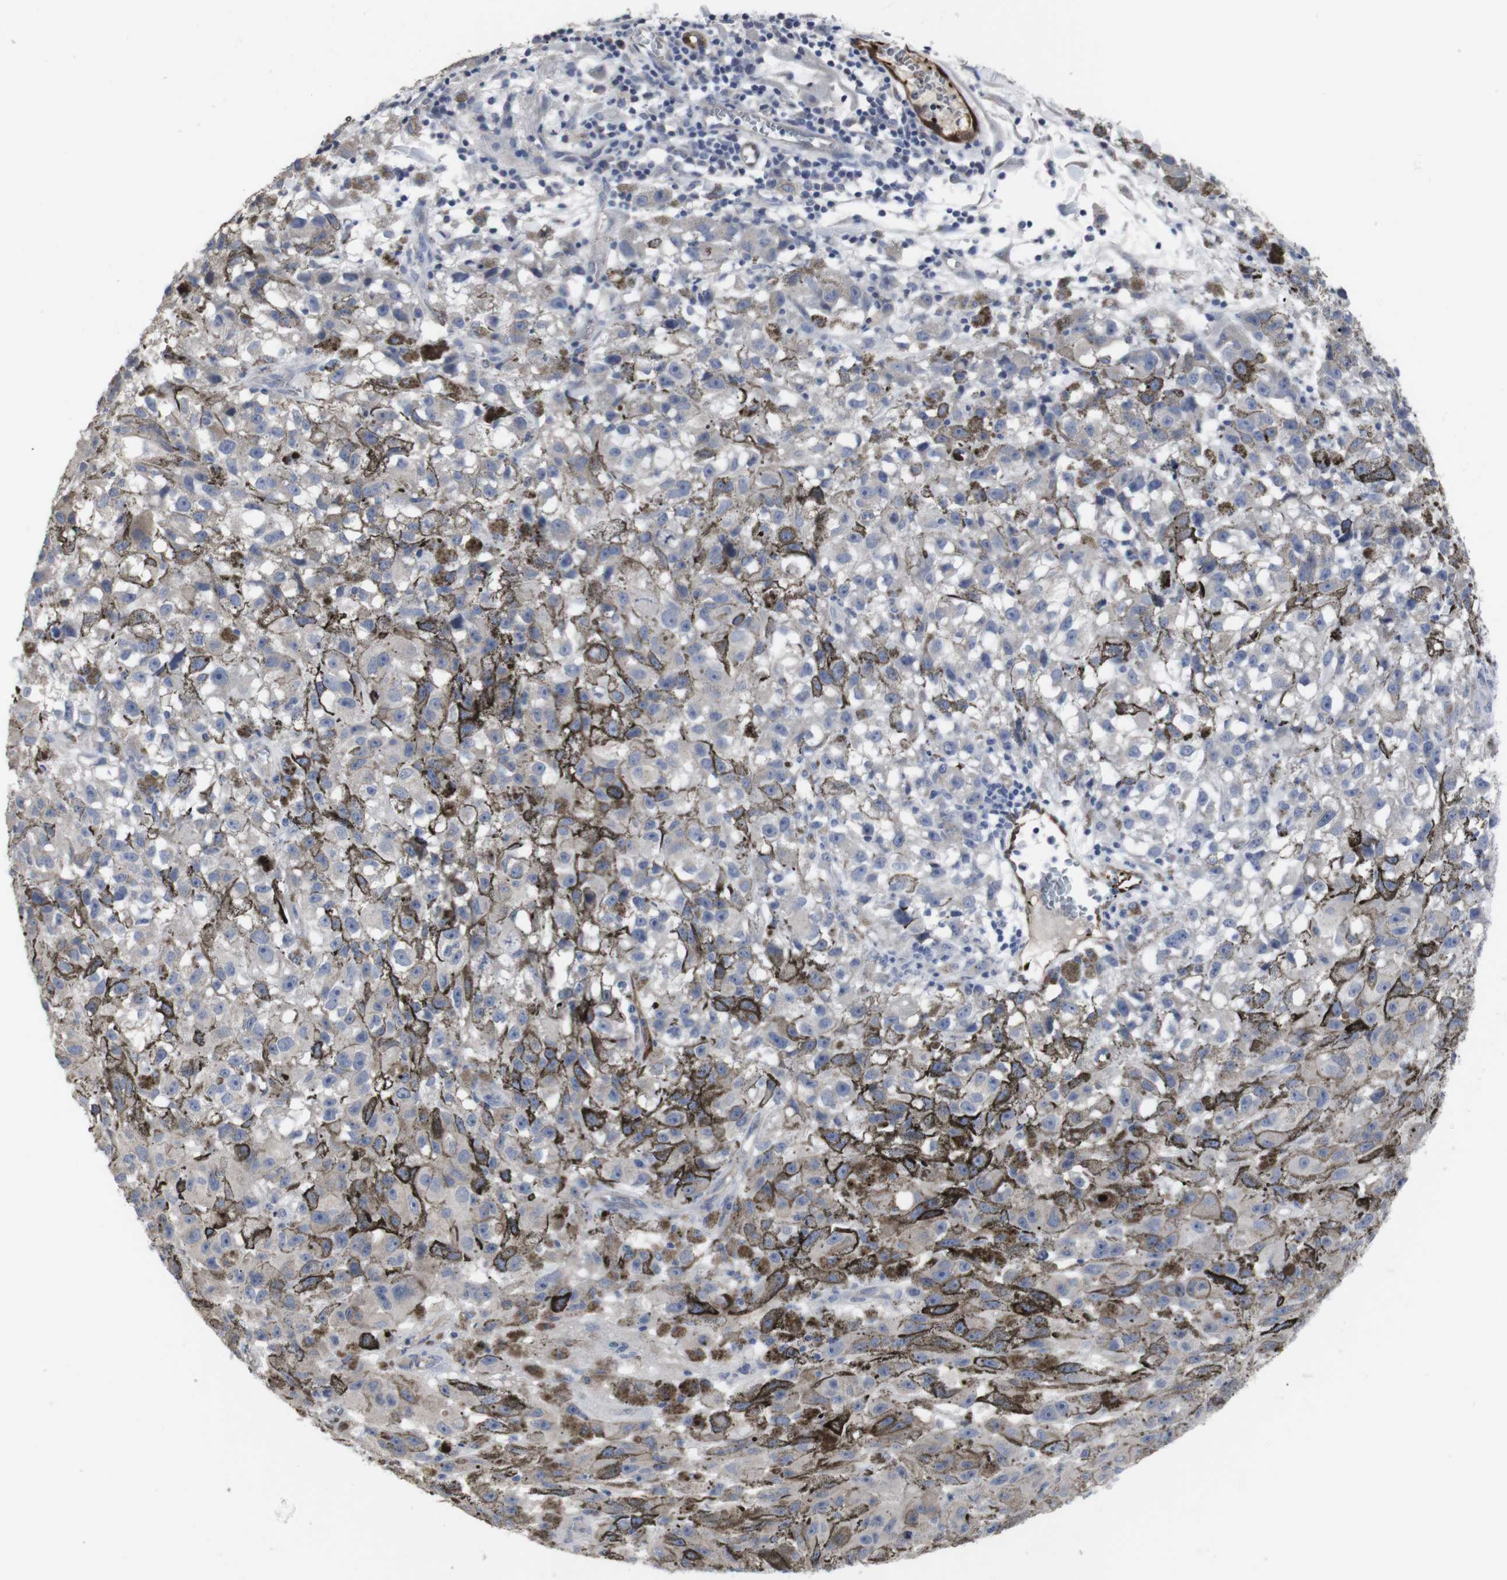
{"staining": {"intensity": "negative", "quantity": "none", "location": "none"}, "tissue": "melanoma", "cell_type": "Tumor cells", "image_type": "cancer", "snomed": [{"axis": "morphology", "description": "Malignant melanoma, NOS"}, {"axis": "topography", "description": "Skin"}], "caption": "The IHC micrograph has no significant expression in tumor cells of malignant melanoma tissue.", "gene": "SNCG", "patient": {"sex": "female", "age": 104}}